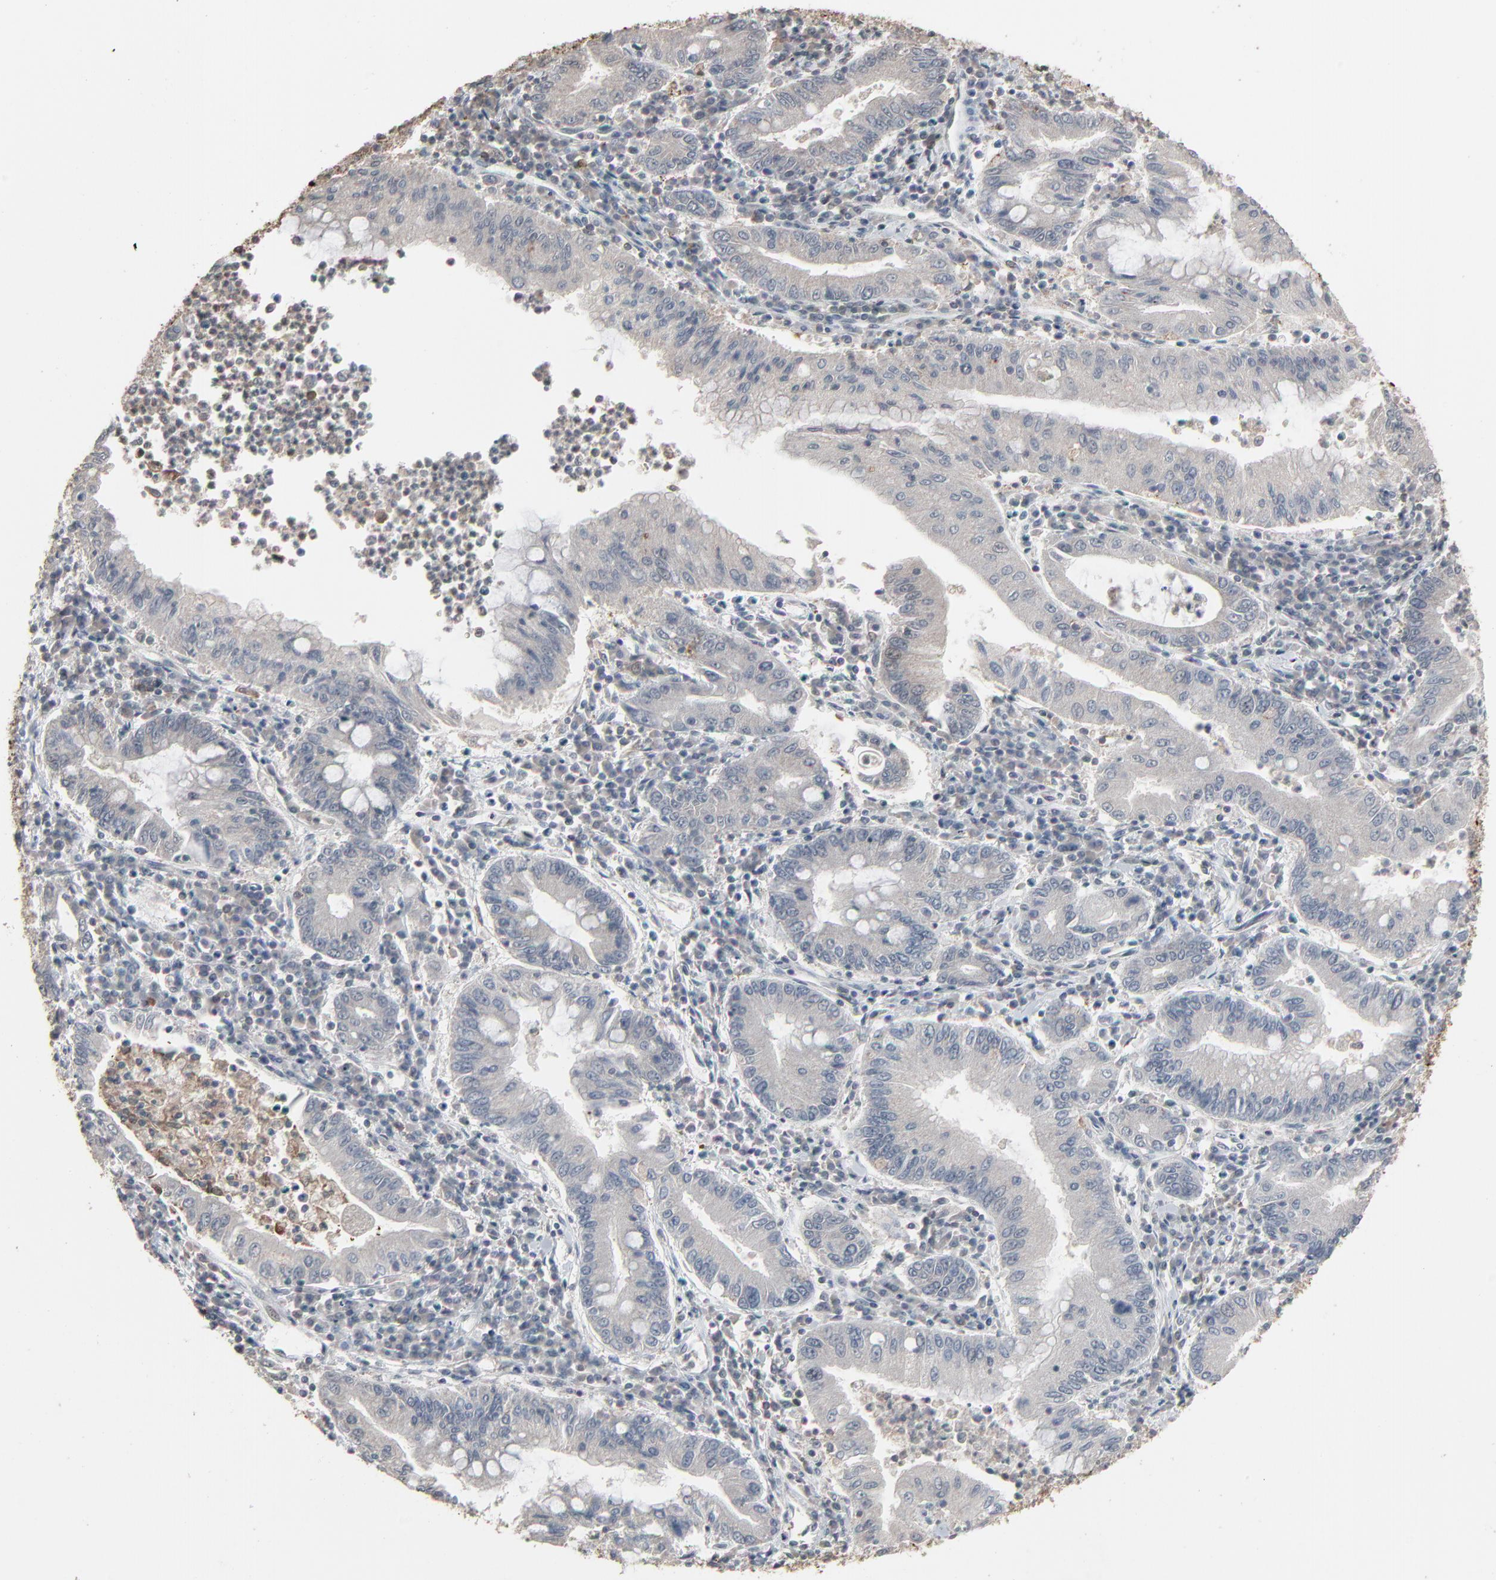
{"staining": {"intensity": "negative", "quantity": "none", "location": "none"}, "tissue": "stomach cancer", "cell_type": "Tumor cells", "image_type": "cancer", "snomed": [{"axis": "morphology", "description": "Normal tissue, NOS"}, {"axis": "morphology", "description": "Adenocarcinoma, NOS"}, {"axis": "topography", "description": "Esophagus"}, {"axis": "topography", "description": "Stomach, upper"}, {"axis": "topography", "description": "Peripheral nerve tissue"}], "caption": "There is no significant expression in tumor cells of stomach adenocarcinoma.", "gene": "DOCK8", "patient": {"sex": "male", "age": 62}}